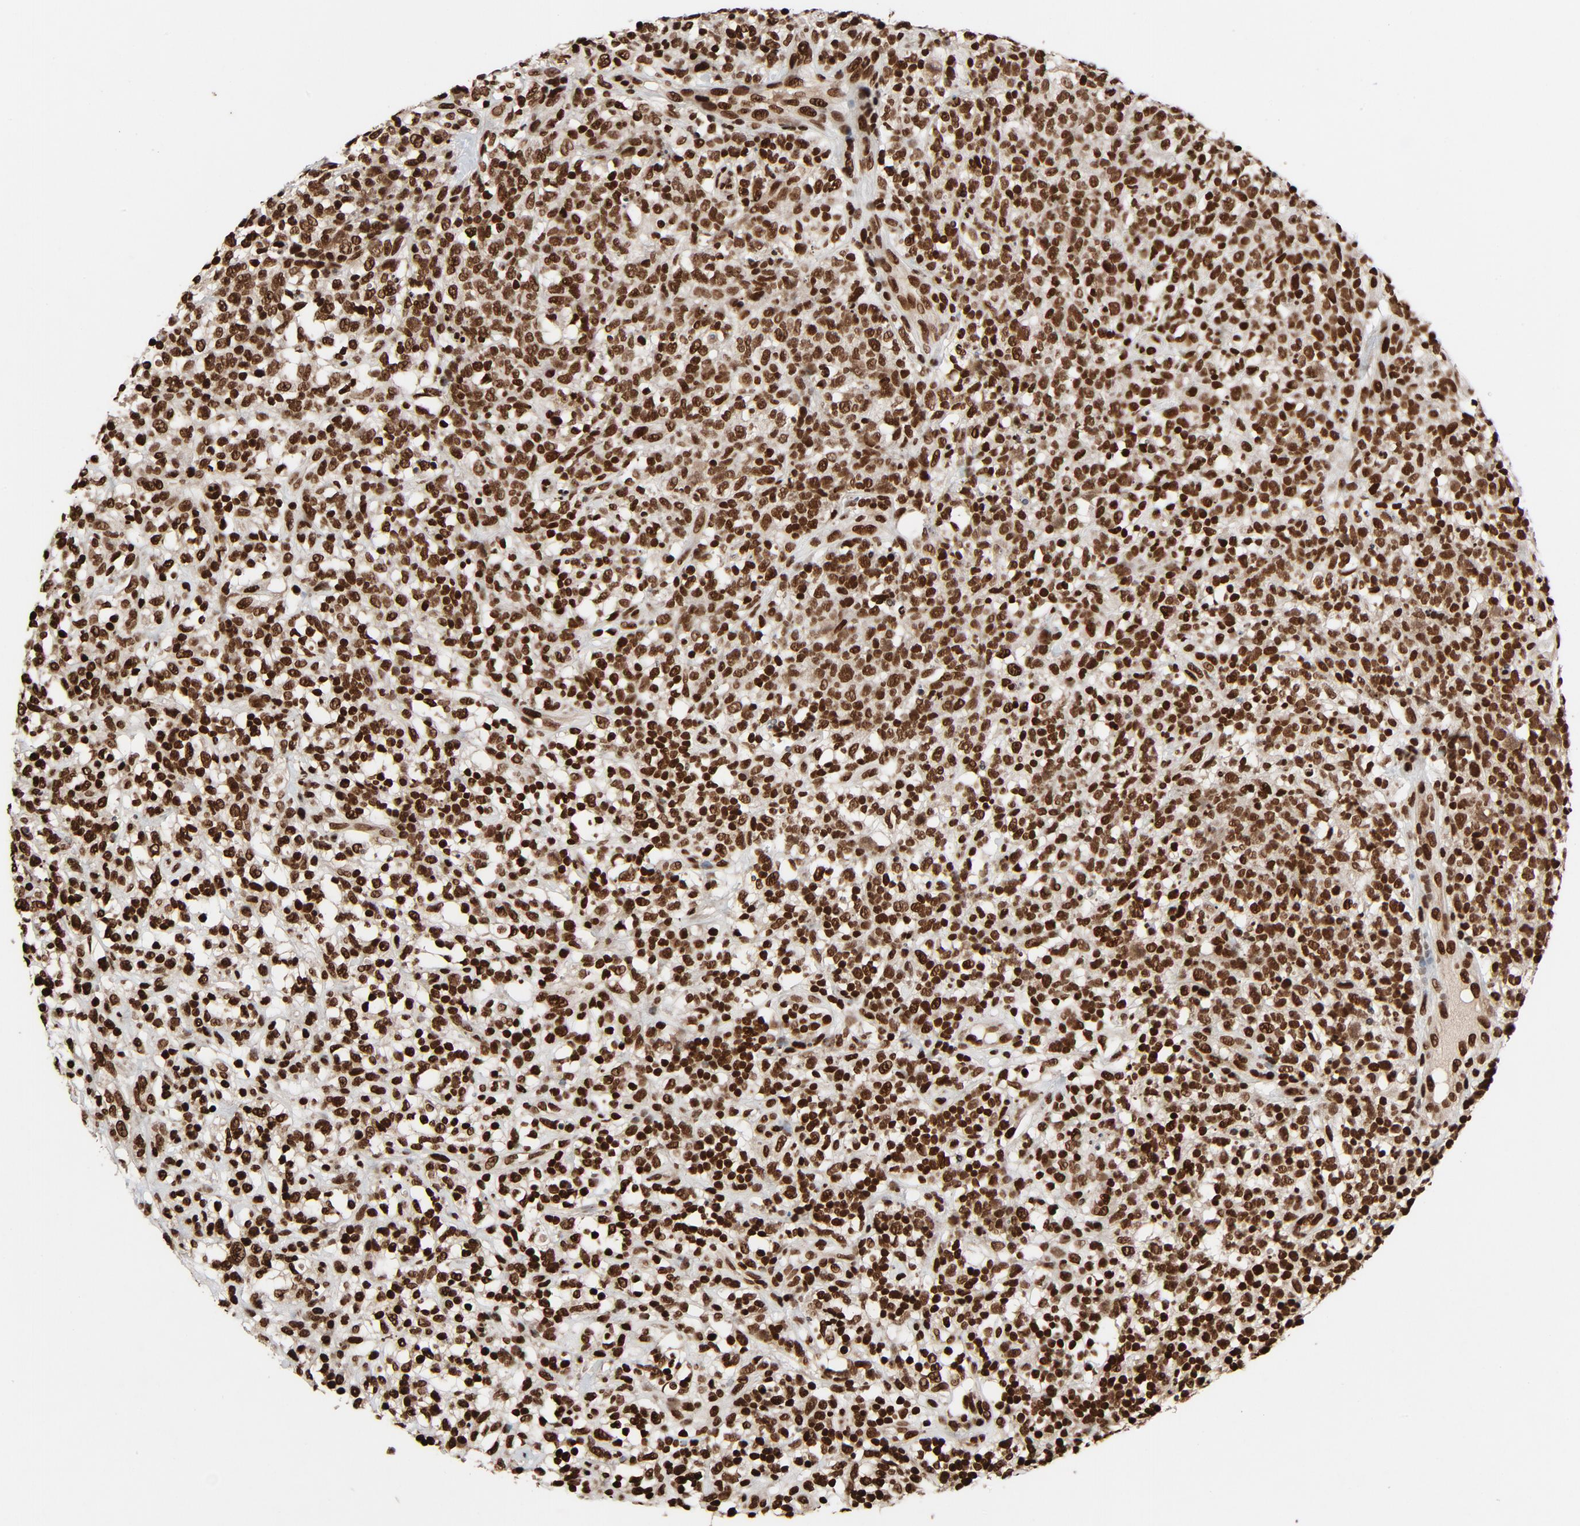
{"staining": {"intensity": "strong", "quantity": ">75%", "location": "nuclear"}, "tissue": "lymphoma", "cell_type": "Tumor cells", "image_type": "cancer", "snomed": [{"axis": "morphology", "description": "Malignant lymphoma, non-Hodgkin's type, High grade"}, {"axis": "topography", "description": "Lymph node"}], "caption": "The histopathology image reveals immunohistochemical staining of lymphoma. There is strong nuclear expression is present in about >75% of tumor cells. The protein is shown in brown color, while the nuclei are stained blue.", "gene": "TP53BP1", "patient": {"sex": "female", "age": 73}}